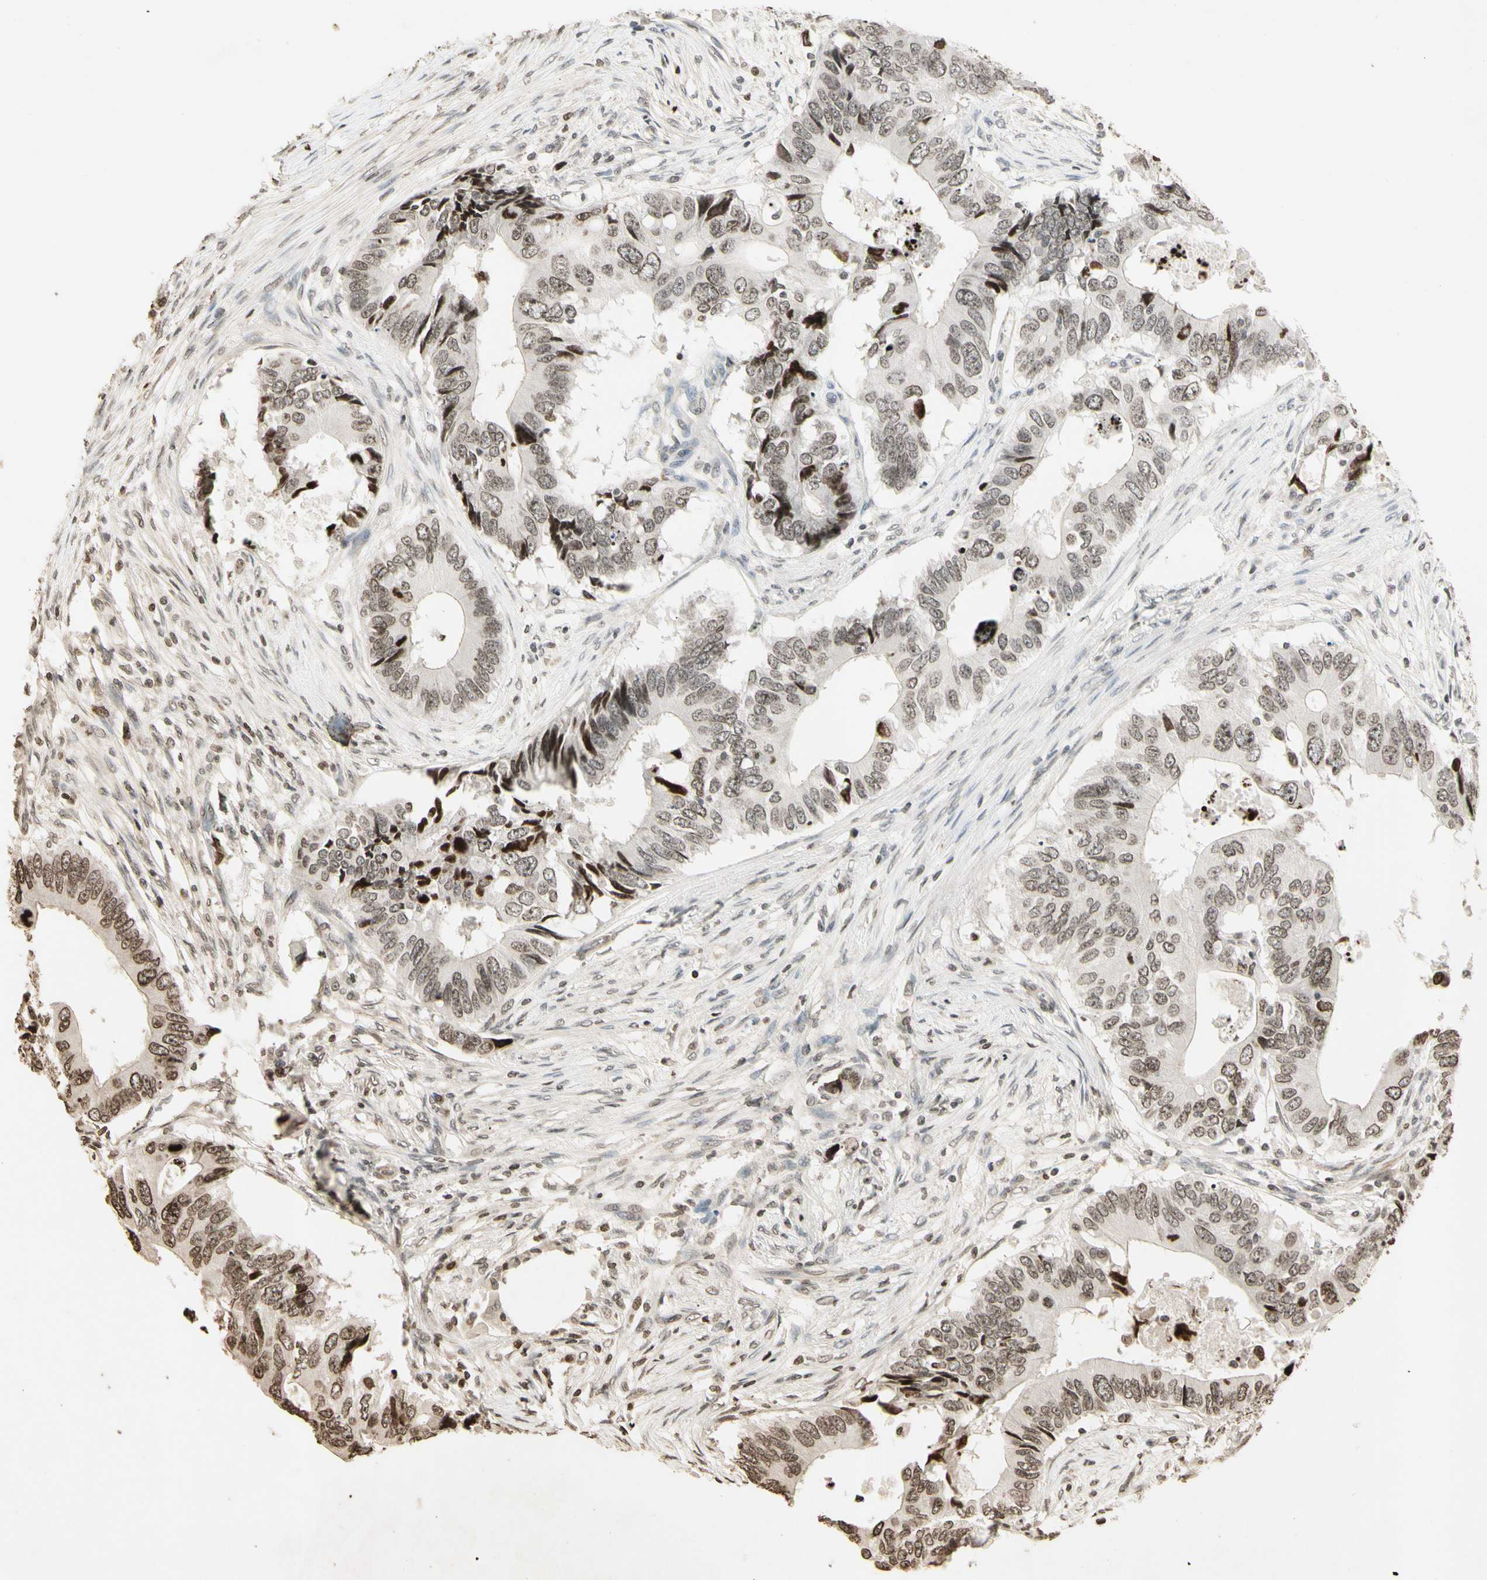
{"staining": {"intensity": "weak", "quantity": "25%-75%", "location": "nuclear"}, "tissue": "colorectal cancer", "cell_type": "Tumor cells", "image_type": "cancer", "snomed": [{"axis": "morphology", "description": "Adenocarcinoma, NOS"}, {"axis": "topography", "description": "Colon"}], "caption": "Colorectal adenocarcinoma stained for a protein reveals weak nuclear positivity in tumor cells.", "gene": "TOP1", "patient": {"sex": "male", "age": 71}}